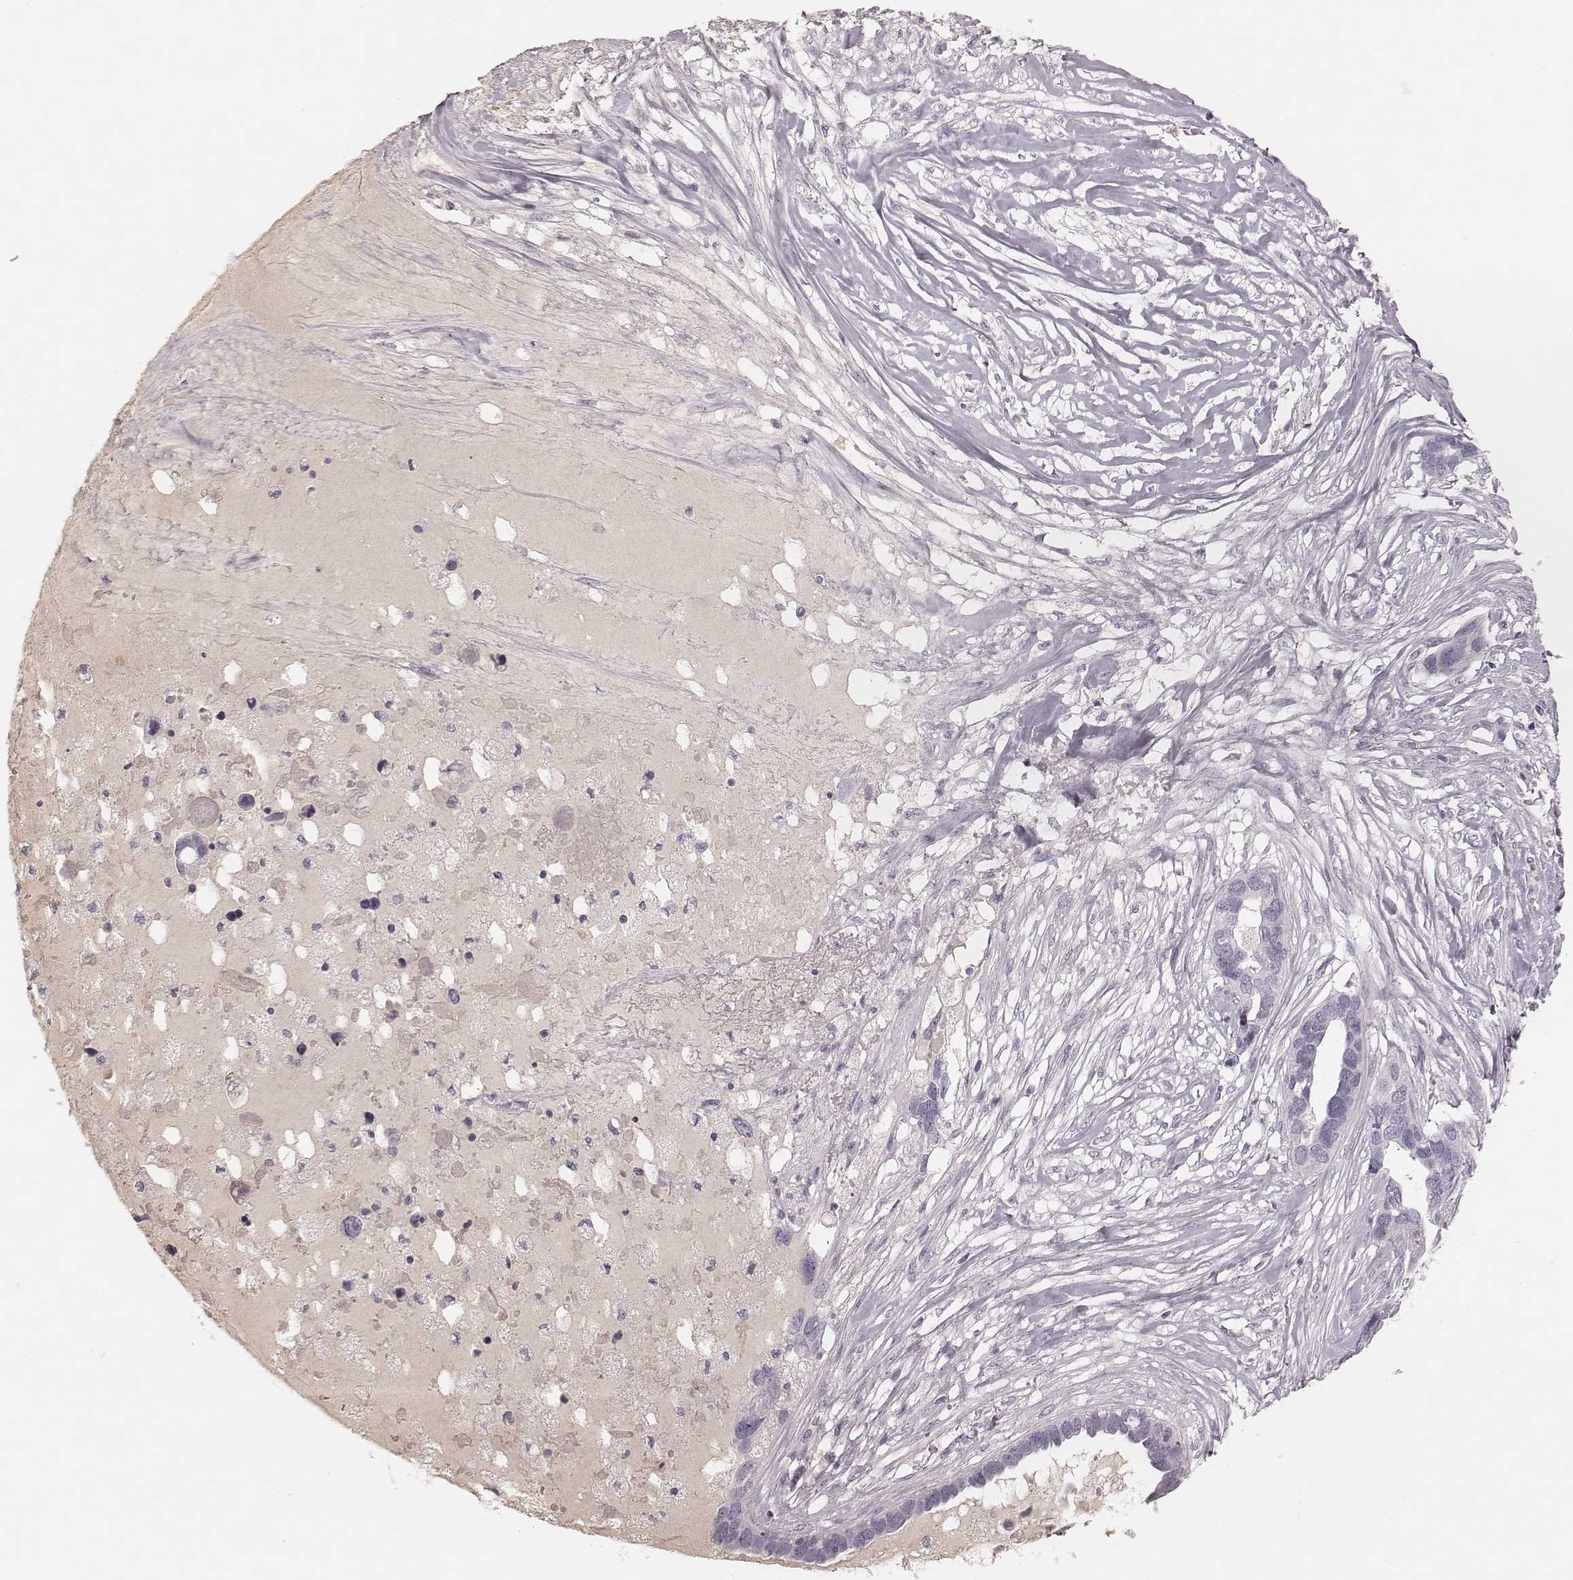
{"staining": {"intensity": "negative", "quantity": "none", "location": "none"}, "tissue": "ovarian cancer", "cell_type": "Tumor cells", "image_type": "cancer", "snomed": [{"axis": "morphology", "description": "Cystadenocarcinoma, serous, NOS"}, {"axis": "topography", "description": "Ovary"}], "caption": "High power microscopy image of an IHC image of ovarian cancer, revealing no significant staining in tumor cells.", "gene": "SMIM24", "patient": {"sex": "female", "age": 54}}